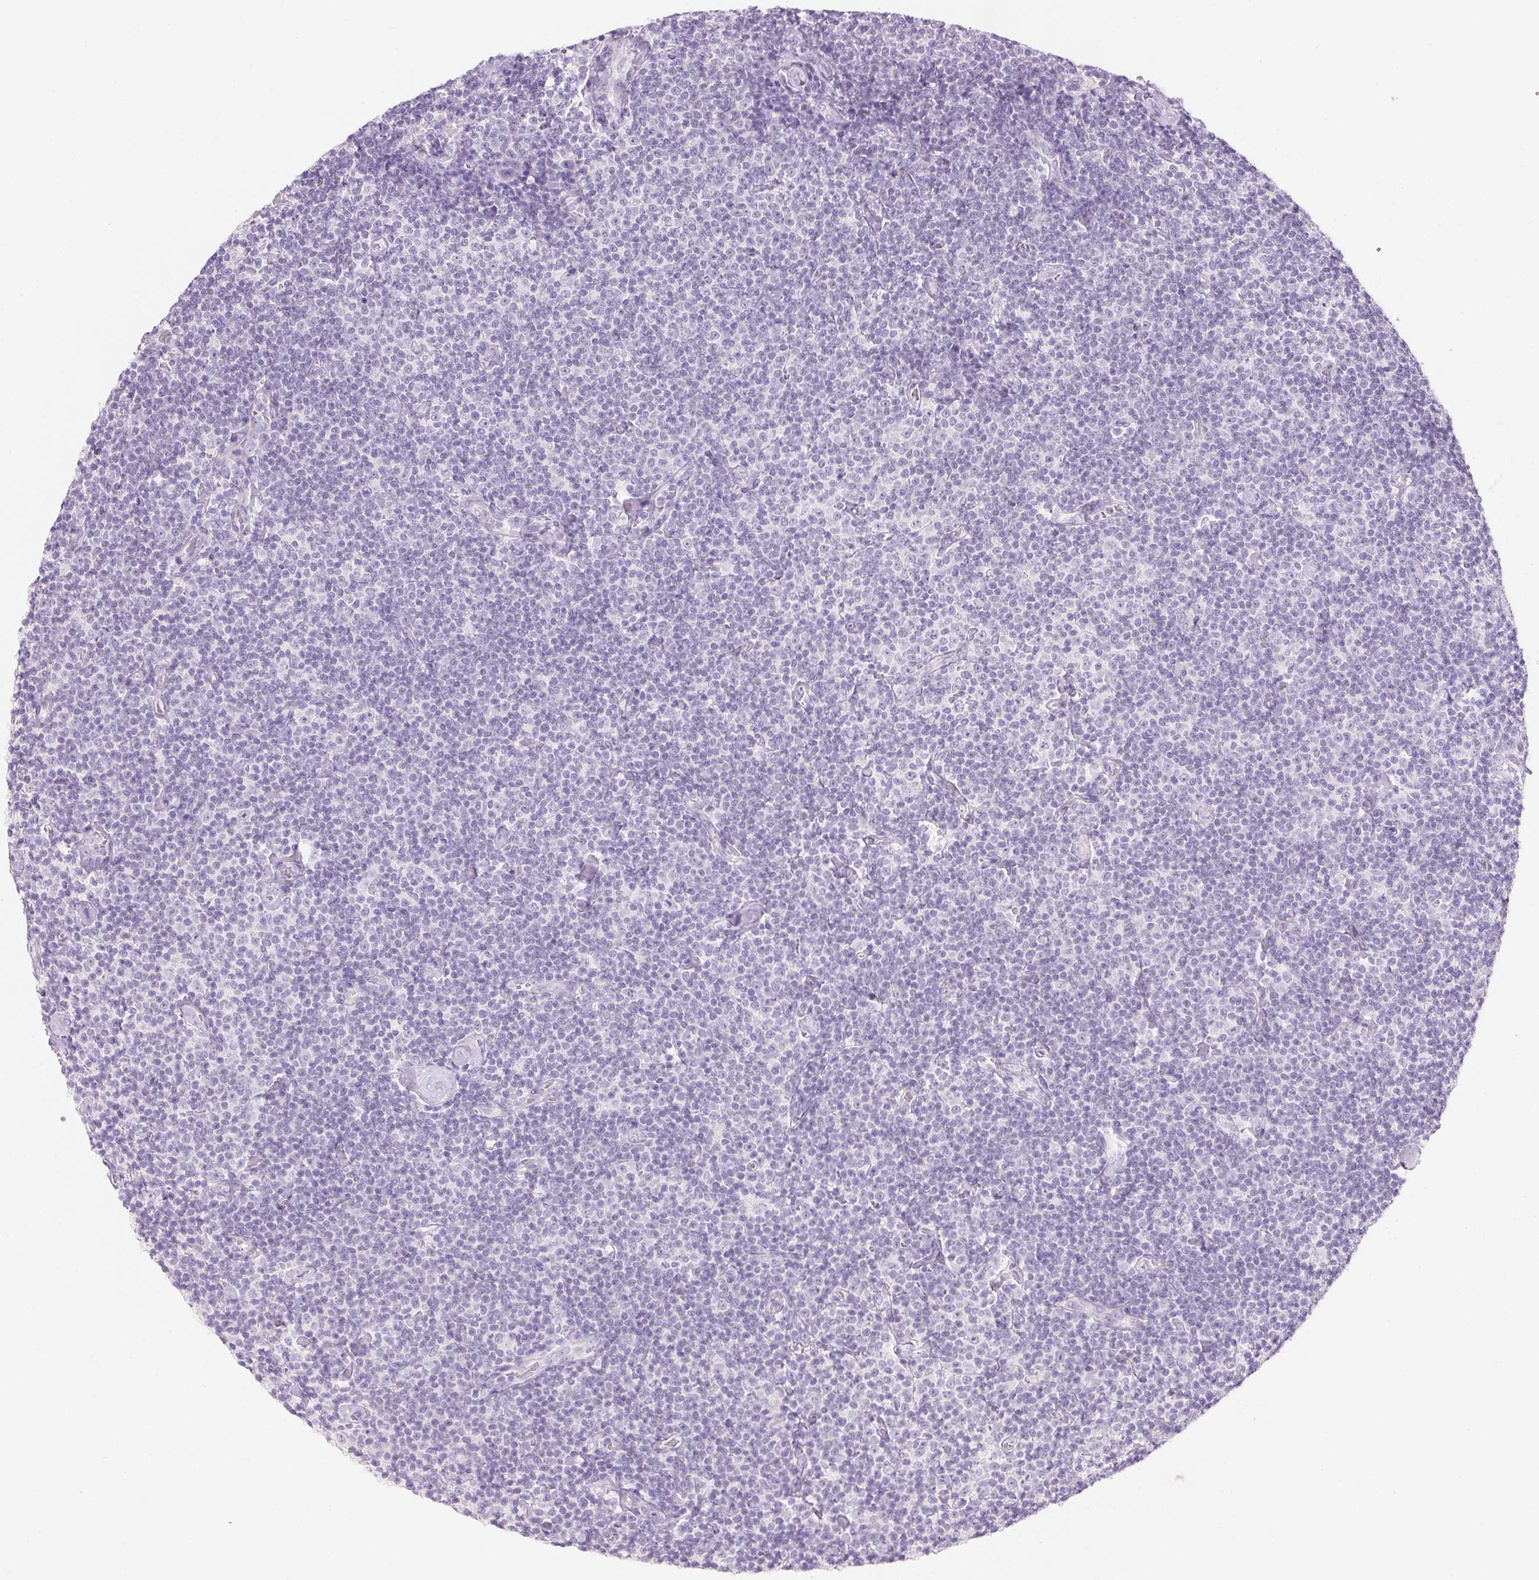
{"staining": {"intensity": "negative", "quantity": "none", "location": "none"}, "tissue": "lymphoma", "cell_type": "Tumor cells", "image_type": "cancer", "snomed": [{"axis": "morphology", "description": "Malignant lymphoma, non-Hodgkin's type, Low grade"}, {"axis": "topography", "description": "Lymph node"}], "caption": "Immunohistochemistry (IHC) of human low-grade malignant lymphoma, non-Hodgkin's type reveals no expression in tumor cells. (Immunohistochemistry, brightfield microscopy, high magnification).", "gene": "KCNE2", "patient": {"sex": "male", "age": 81}}